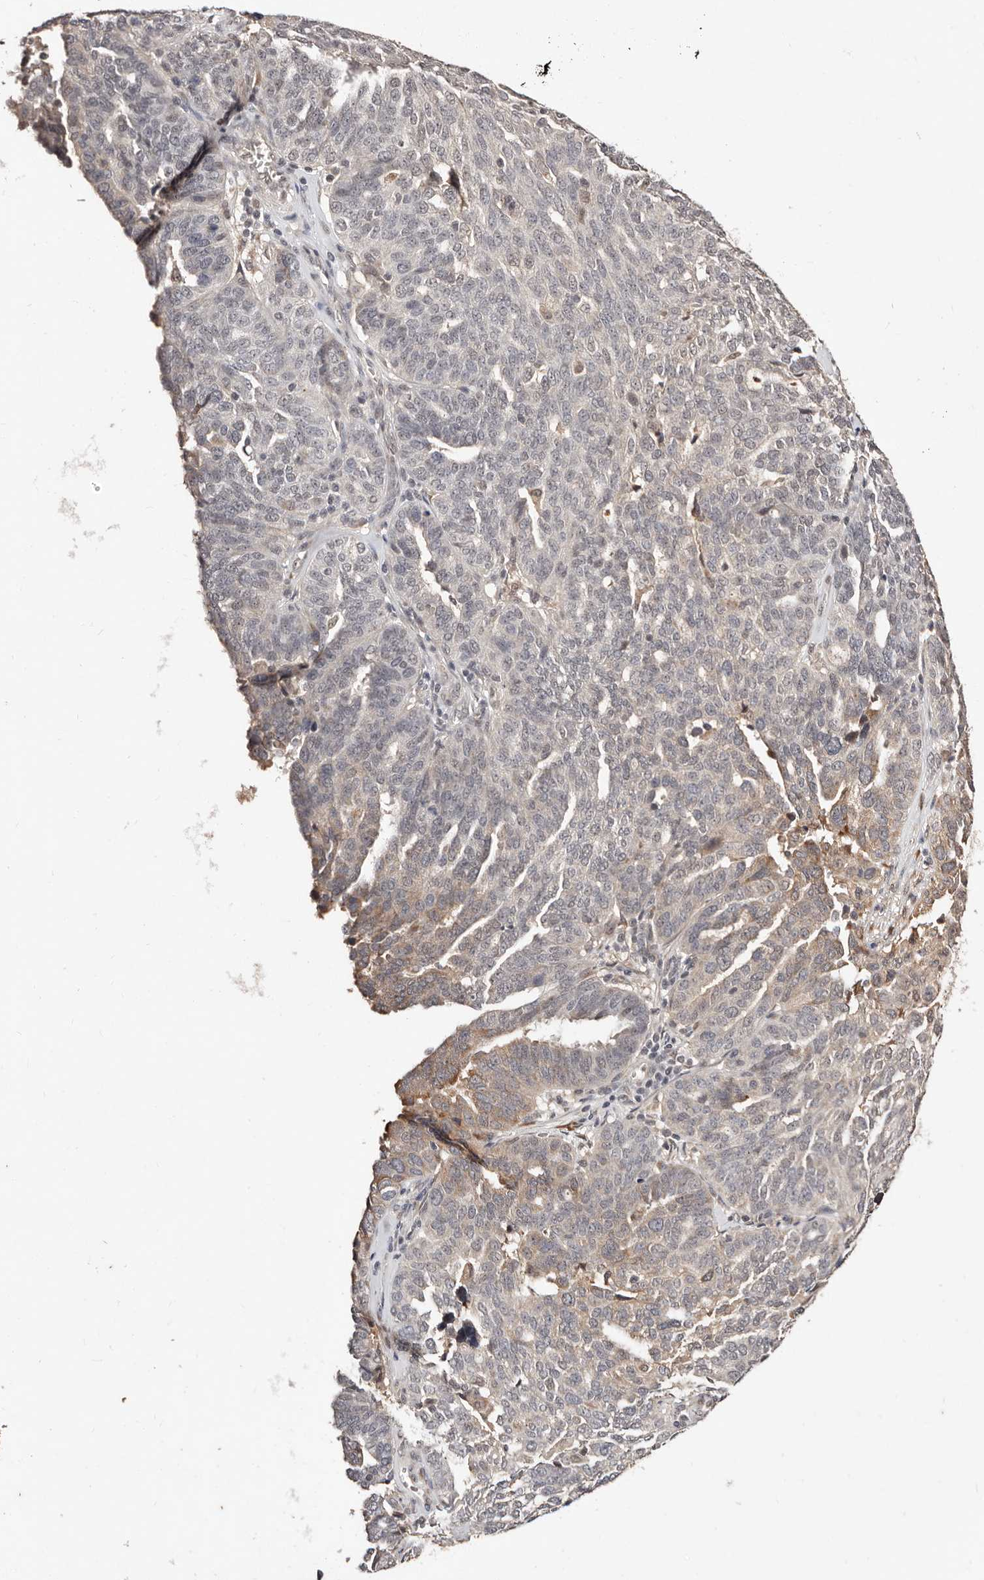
{"staining": {"intensity": "moderate", "quantity": "<25%", "location": "cytoplasmic/membranous"}, "tissue": "ovarian cancer", "cell_type": "Tumor cells", "image_type": "cancer", "snomed": [{"axis": "morphology", "description": "Cystadenocarcinoma, serous, NOS"}, {"axis": "topography", "description": "Ovary"}], "caption": "There is low levels of moderate cytoplasmic/membranous staining in tumor cells of ovarian serous cystadenocarcinoma, as demonstrated by immunohistochemical staining (brown color).", "gene": "BICRAL", "patient": {"sex": "female", "age": 59}}